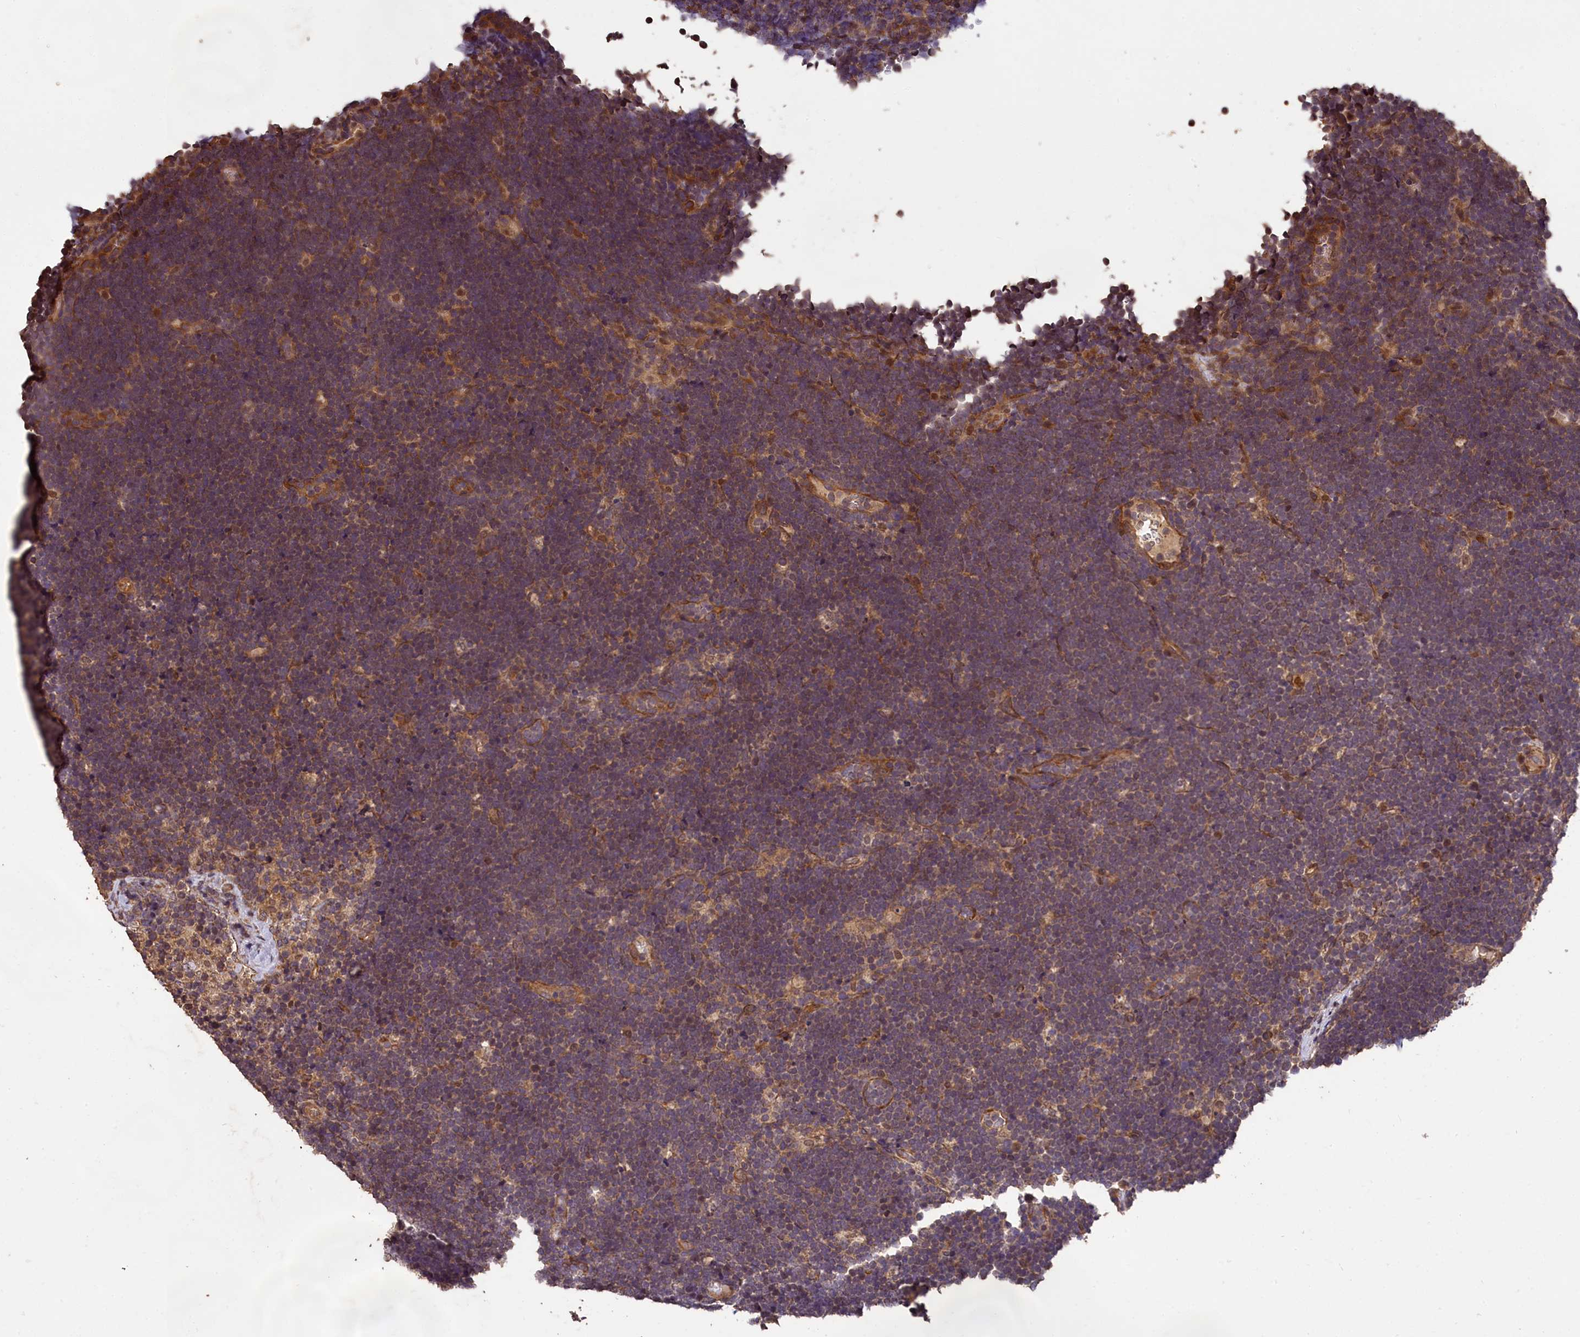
{"staining": {"intensity": "negative", "quantity": "none", "location": "none"}, "tissue": "lymphoma", "cell_type": "Tumor cells", "image_type": "cancer", "snomed": [{"axis": "morphology", "description": "Malignant lymphoma, non-Hodgkin's type, High grade"}, {"axis": "topography", "description": "Lymph node"}], "caption": "High power microscopy photomicrograph of an immunohistochemistry (IHC) photomicrograph of high-grade malignant lymphoma, non-Hodgkin's type, revealing no significant expression in tumor cells.", "gene": "CHD9", "patient": {"sex": "male", "age": 13}}